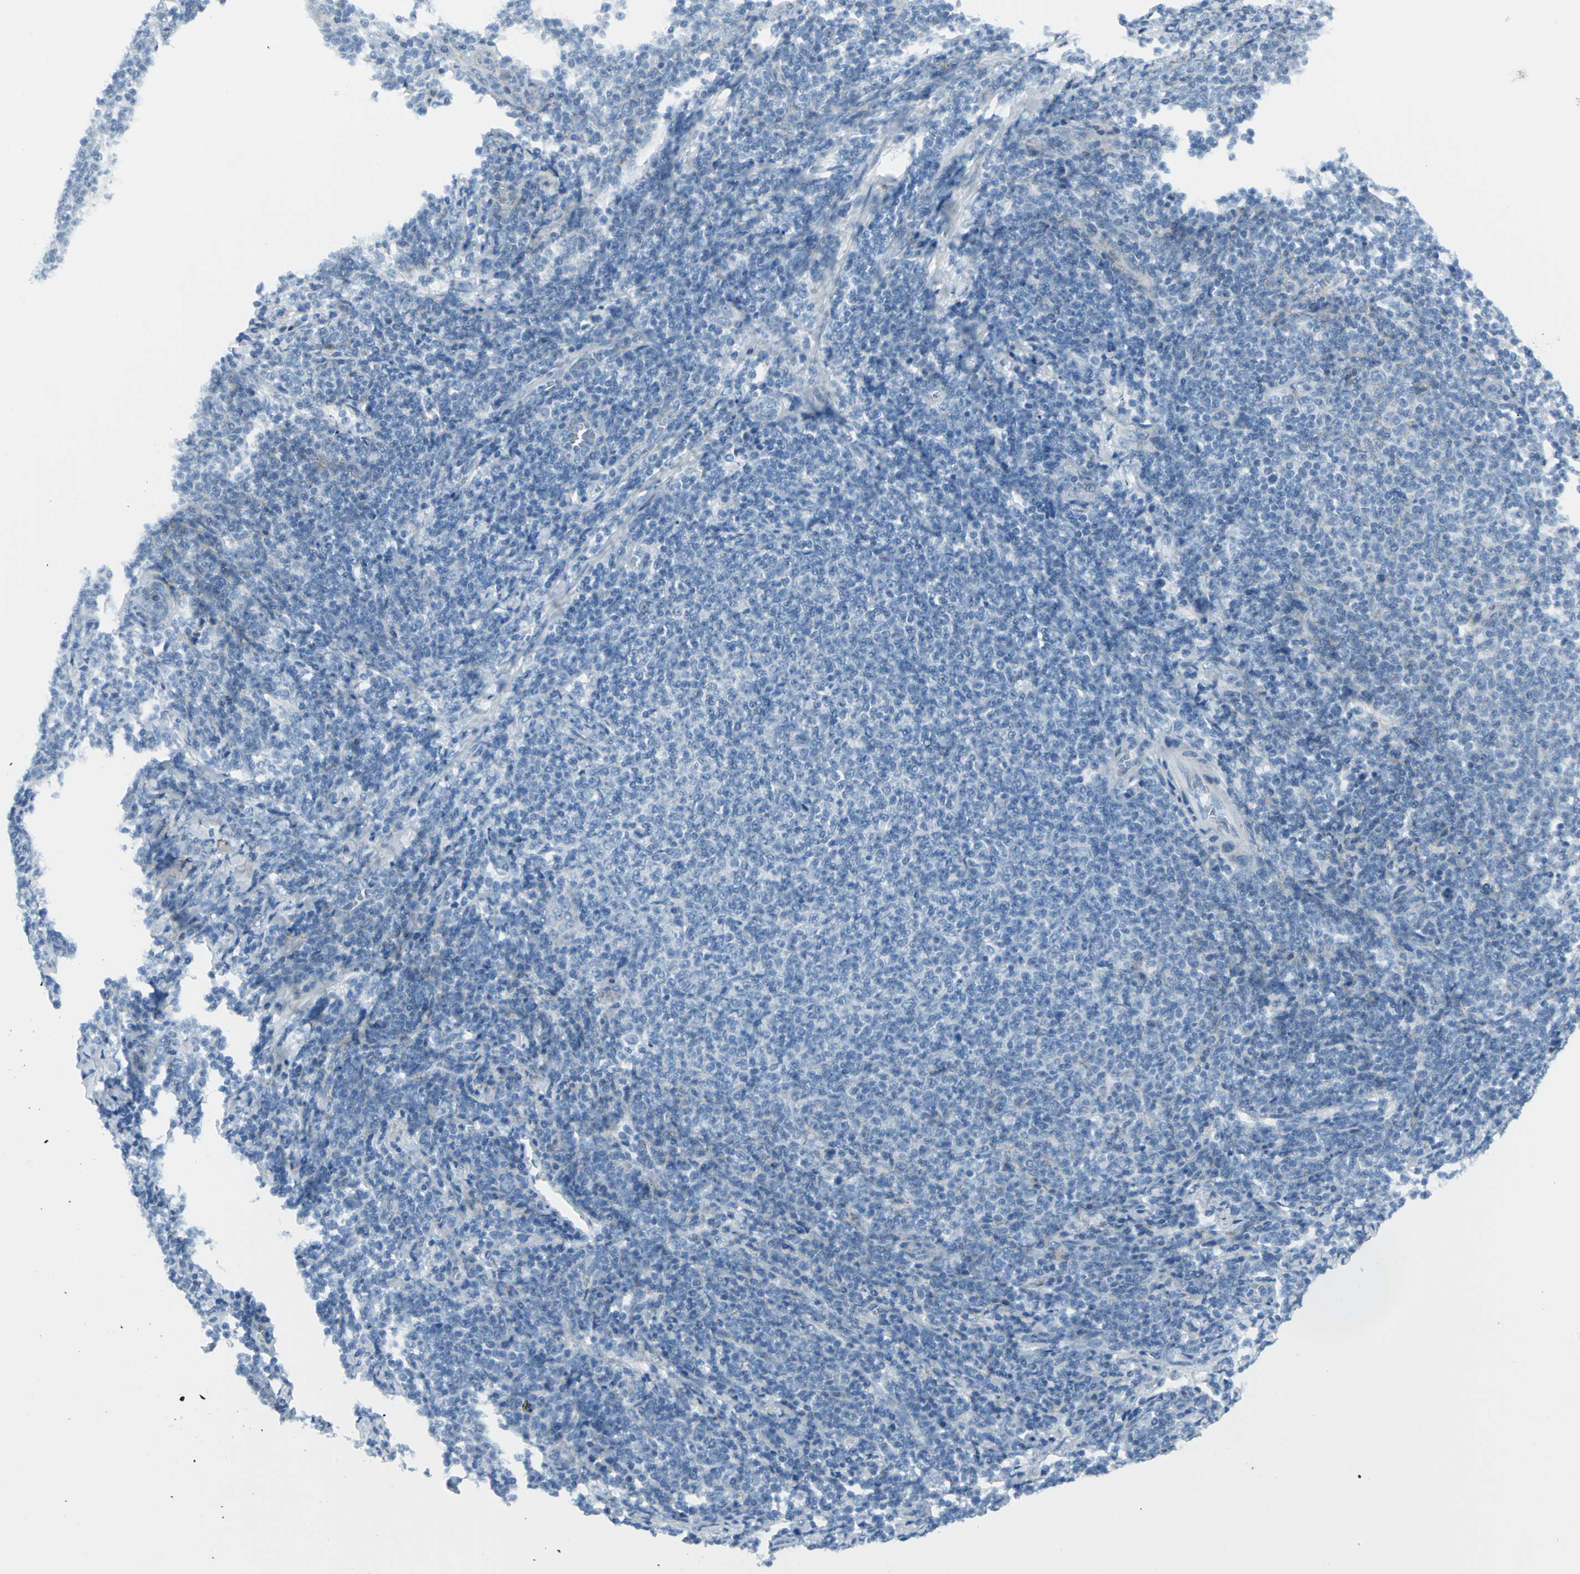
{"staining": {"intensity": "negative", "quantity": "none", "location": "none"}, "tissue": "lymphoma", "cell_type": "Tumor cells", "image_type": "cancer", "snomed": [{"axis": "morphology", "description": "Malignant lymphoma, non-Hodgkin's type, Low grade"}, {"axis": "topography", "description": "Lymph node"}], "caption": "Immunohistochemical staining of human malignant lymphoma, non-Hodgkin's type (low-grade) exhibits no significant staining in tumor cells.", "gene": "DNAI2", "patient": {"sex": "male", "age": 66}}